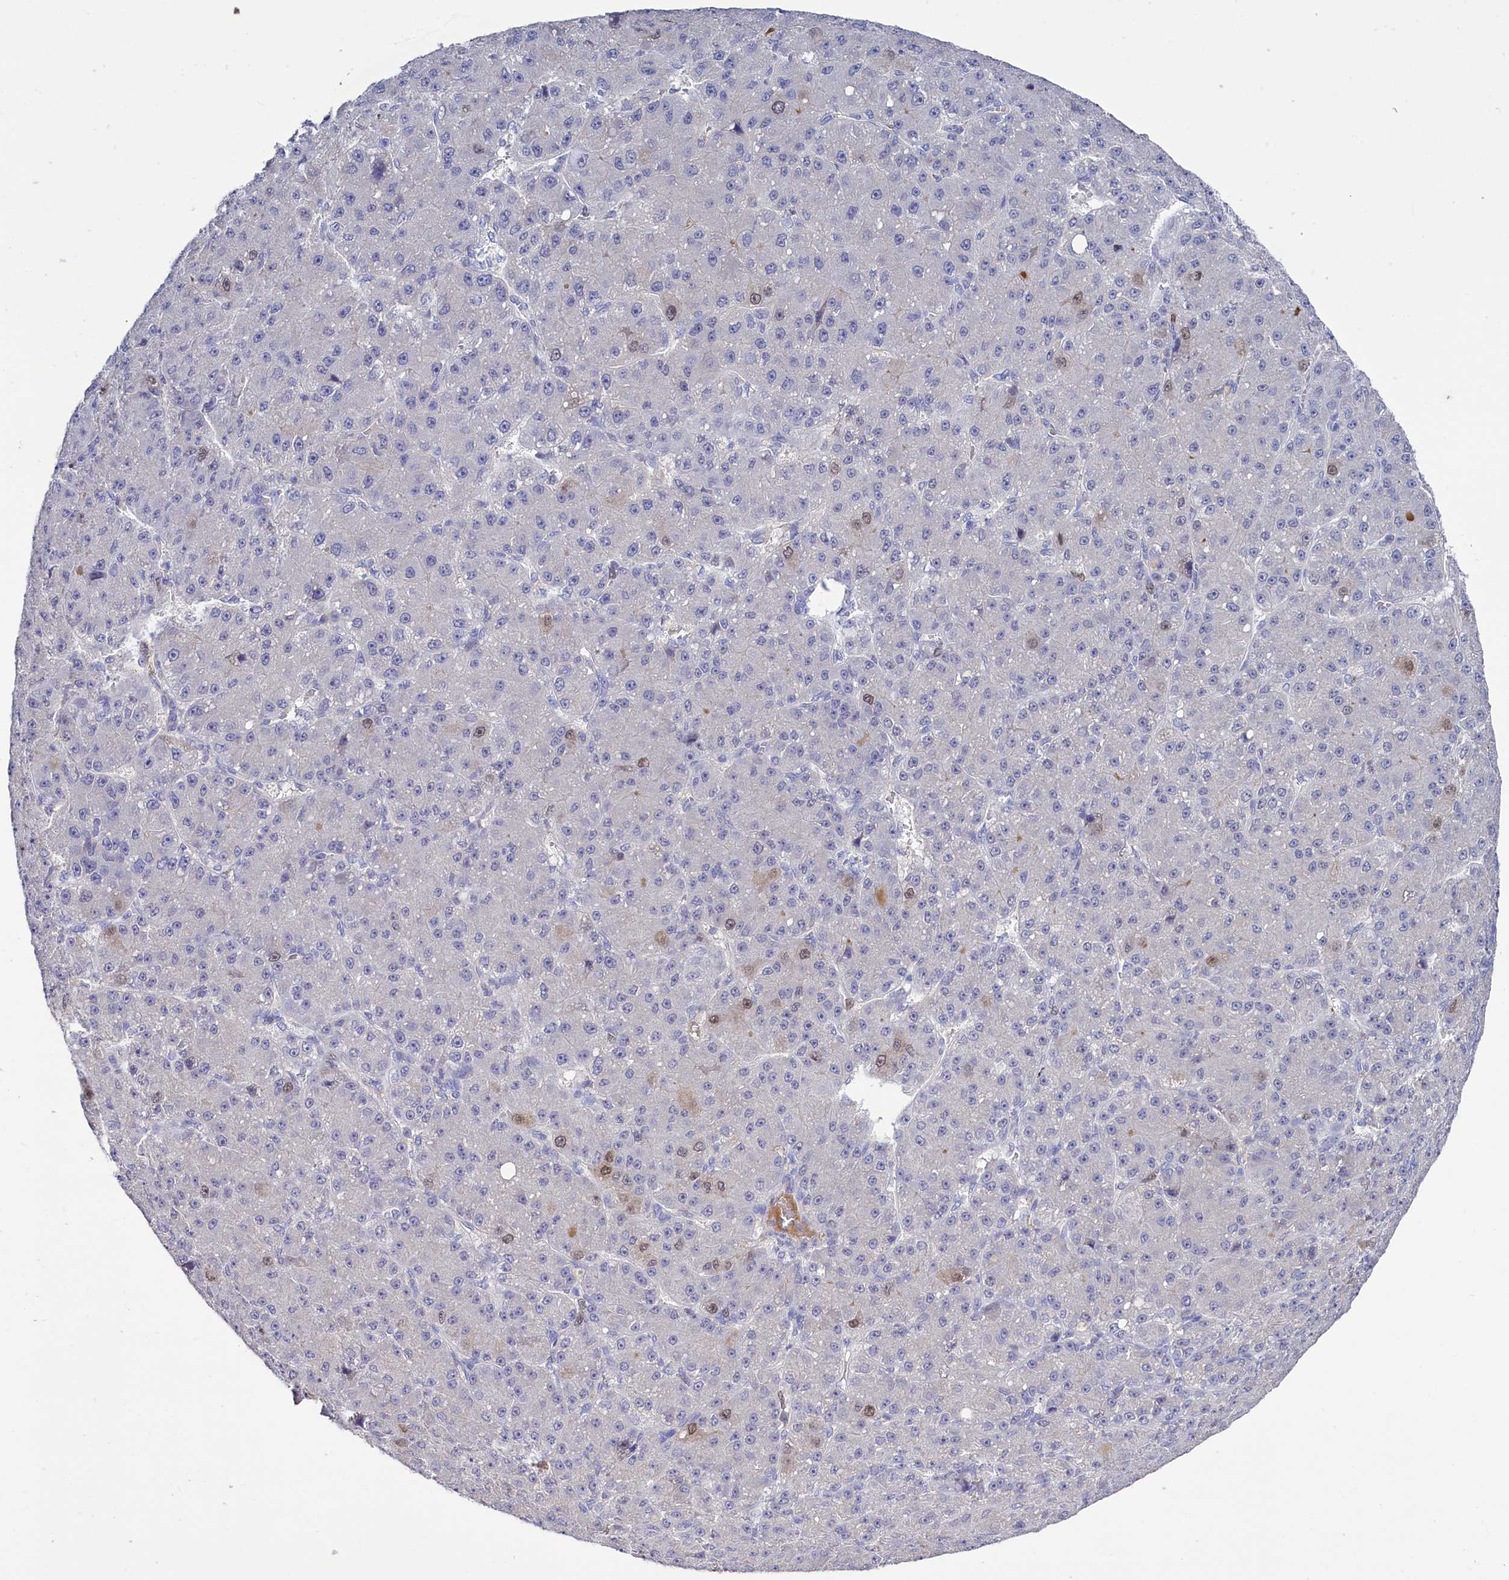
{"staining": {"intensity": "moderate", "quantity": "<25%", "location": "nuclear"}, "tissue": "liver cancer", "cell_type": "Tumor cells", "image_type": "cancer", "snomed": [{"axis": "morphology", "description": "Carcinoma, Hepatocellular, NOS"}, {"axis": "topography", "description": "Liver"}], "caption": "Immunohistochemistry of liver cancer reveals low levels of moderate nuclear expression in about <25% of tumor cells.", "gene": "FAM111B", "patient": {"sex": "male", "age": 67}}